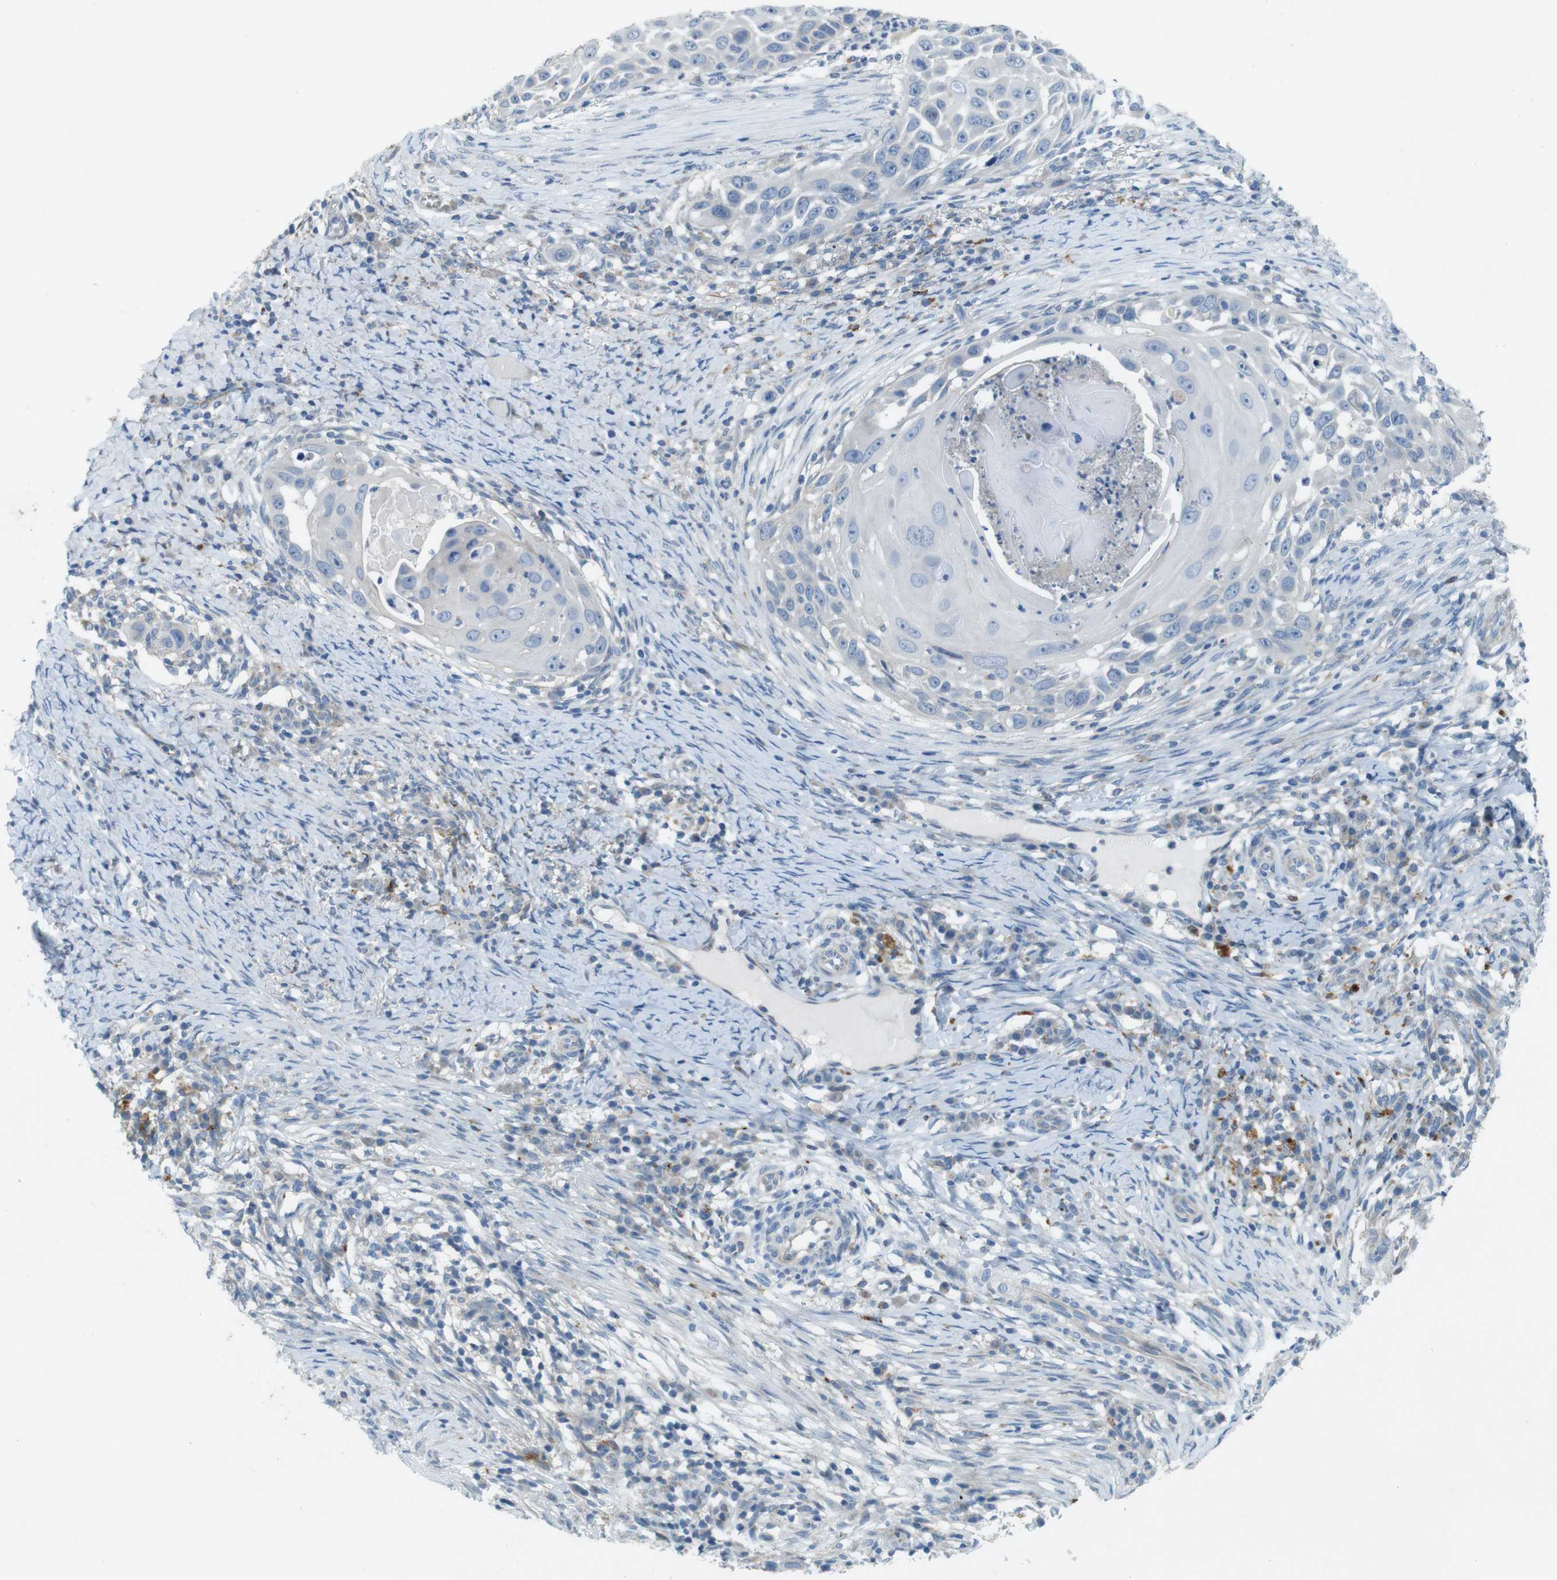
{"staining": {"intensity": "negative", "quantity": "none", "location": "none"}, "tissue": "skin cancer", "cell_type": "Tumor cells", "image_type": "cancer", "snomed": [{"axis": "morphology", "description": "Squamous cell carcinoma, NOS"}, {"axis": "topography", "description": "Skin"}], "caption": "DAB (3,3'-diaminobenzidine) immunohistochemical staining of human skin cancer (squamous cell carcinoma) shows no significant staining in tumor cells.", "gene": "TYW1", "patient": {"sex": "female", "age": 44}}